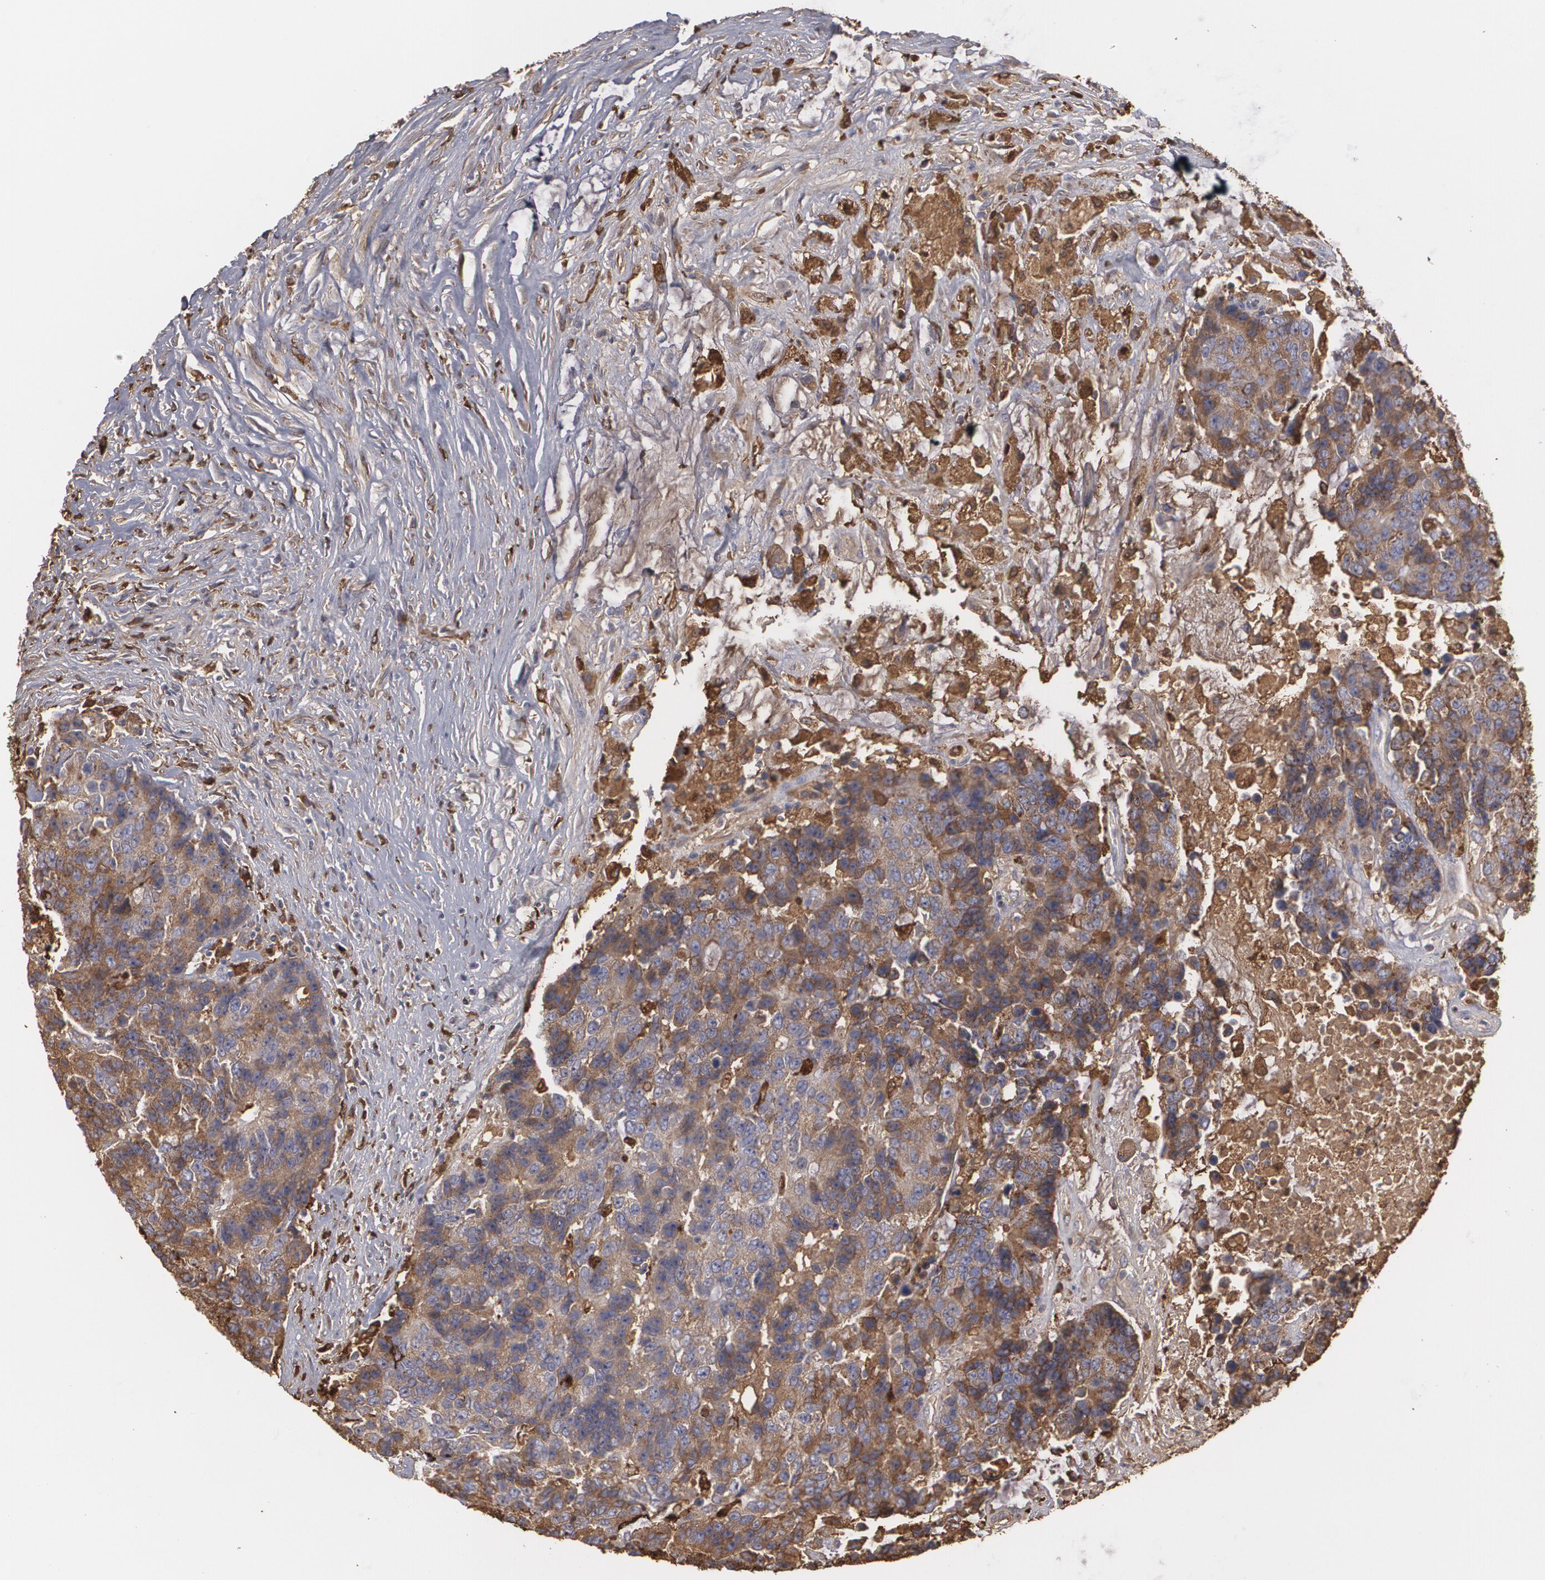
{"staining": {"intensity": "weak", "quantity": "25%-75%", "location": "cytoplasmic/membranous"}, "tissue": "colorectal cancer", "cell_type": "Tumor cells", "image_type": "cancer", "snomed": [{"axis": "morphology", "description": "Adenocarcinoma, NOS"}, {"axis": "topography", "description": "Colon"}], "caption": "This photomicrograph displays IHC staining of human colorectal adenocarcinoma, with low weak cytoplasmic/membranous expression in approximately 25%-75% of tumor cells.", "gene": "ODC1", "patient": {"sex": "female", "age": 86}}